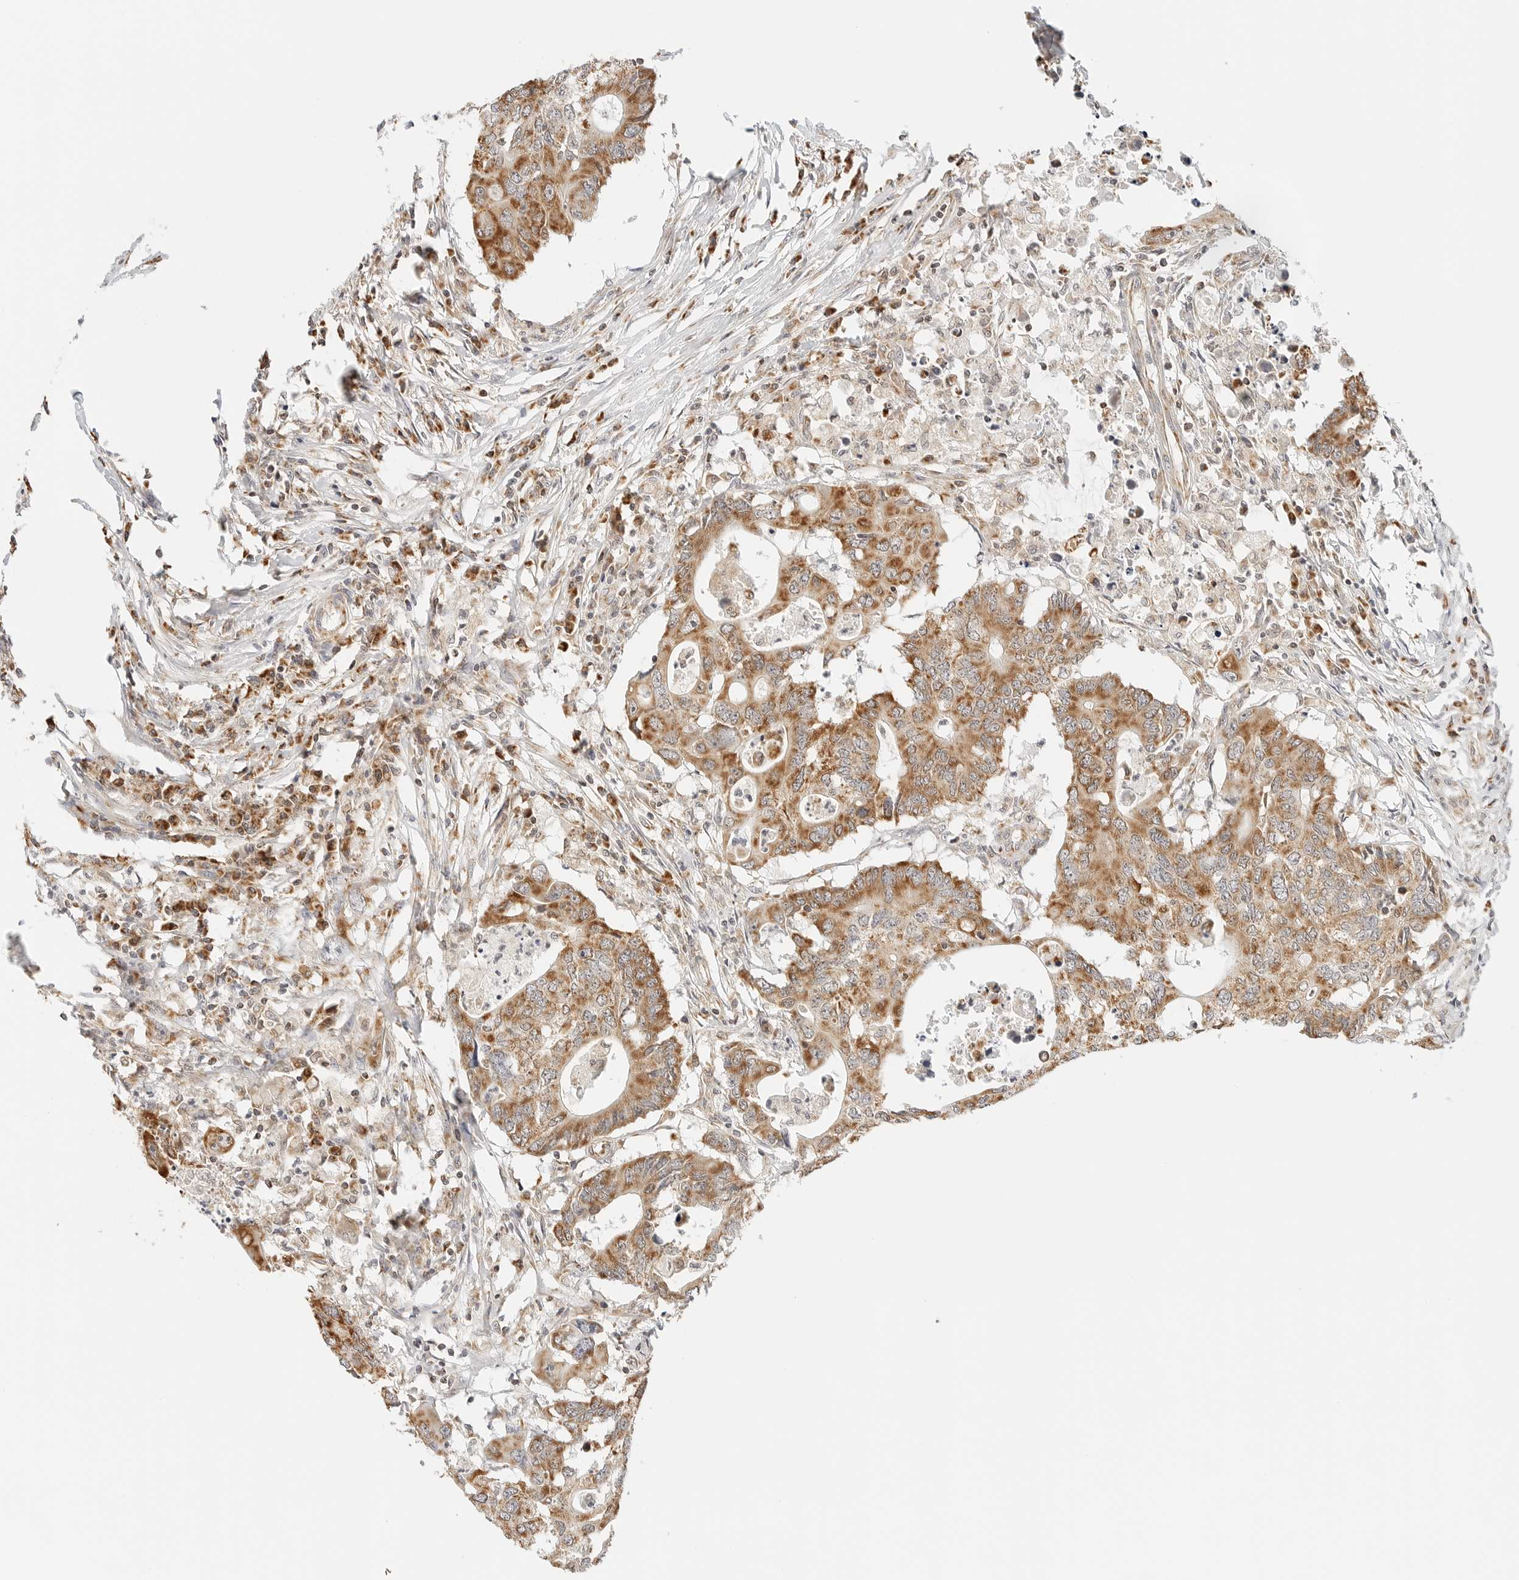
{"staining": {"intensity": "moderate", "quantity": ">75%", "location": "cytoplasmic/membranous"}, "tissue": "colorectal cancer", "cell_type": "Tumor cells", "image_type": "cancer", "snomed": [{"axis": "morphology", "description": "Adenocarcinoma, NOS"}, {"axis": "topography", "description": "Colon"}], "caption": "Tumor cells show medium levels of moderate cytoplasmic/membranous staining in approximately >75% of cells in colorectal cancer (adenocarcinoma).", "gene": "ATL1", "patient": {"sex": "male", "age": 71}}